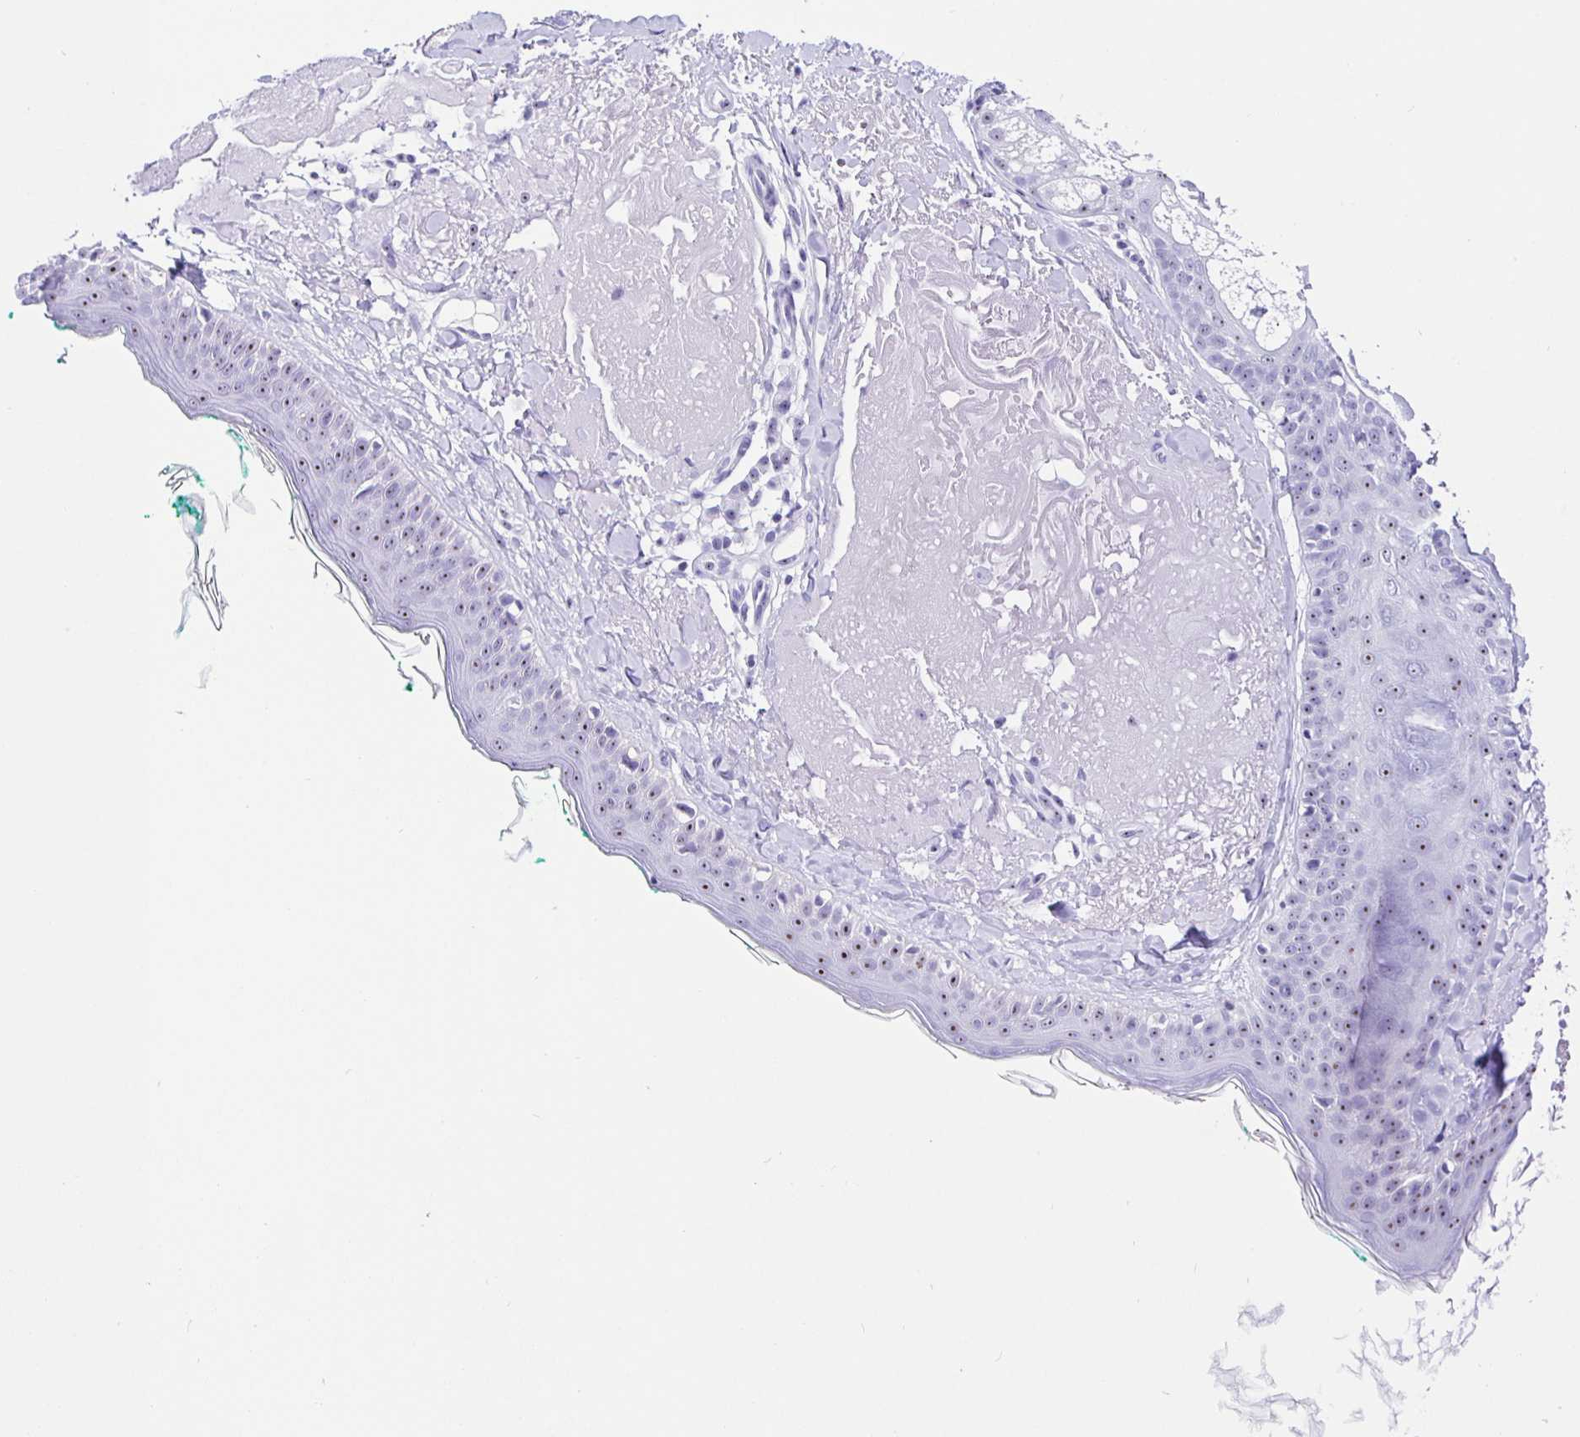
{"staining": {"intensity": "negative", "quantity": "none", "location": "none"}, "tissue": "skin", "cell_type": "Fibroblasts", "image_type": "normal", "snomed": [{"axis": "morphology", "description": "Normal tissue, NOS"}, {"axis": "topography", "description": "Skin"}], "caption": "The IHC photomicrograph has no significant expression in fibroblasts of skin.", "gene": "PRAMEF18", "patient": {"sex": "male", "age": 73}}